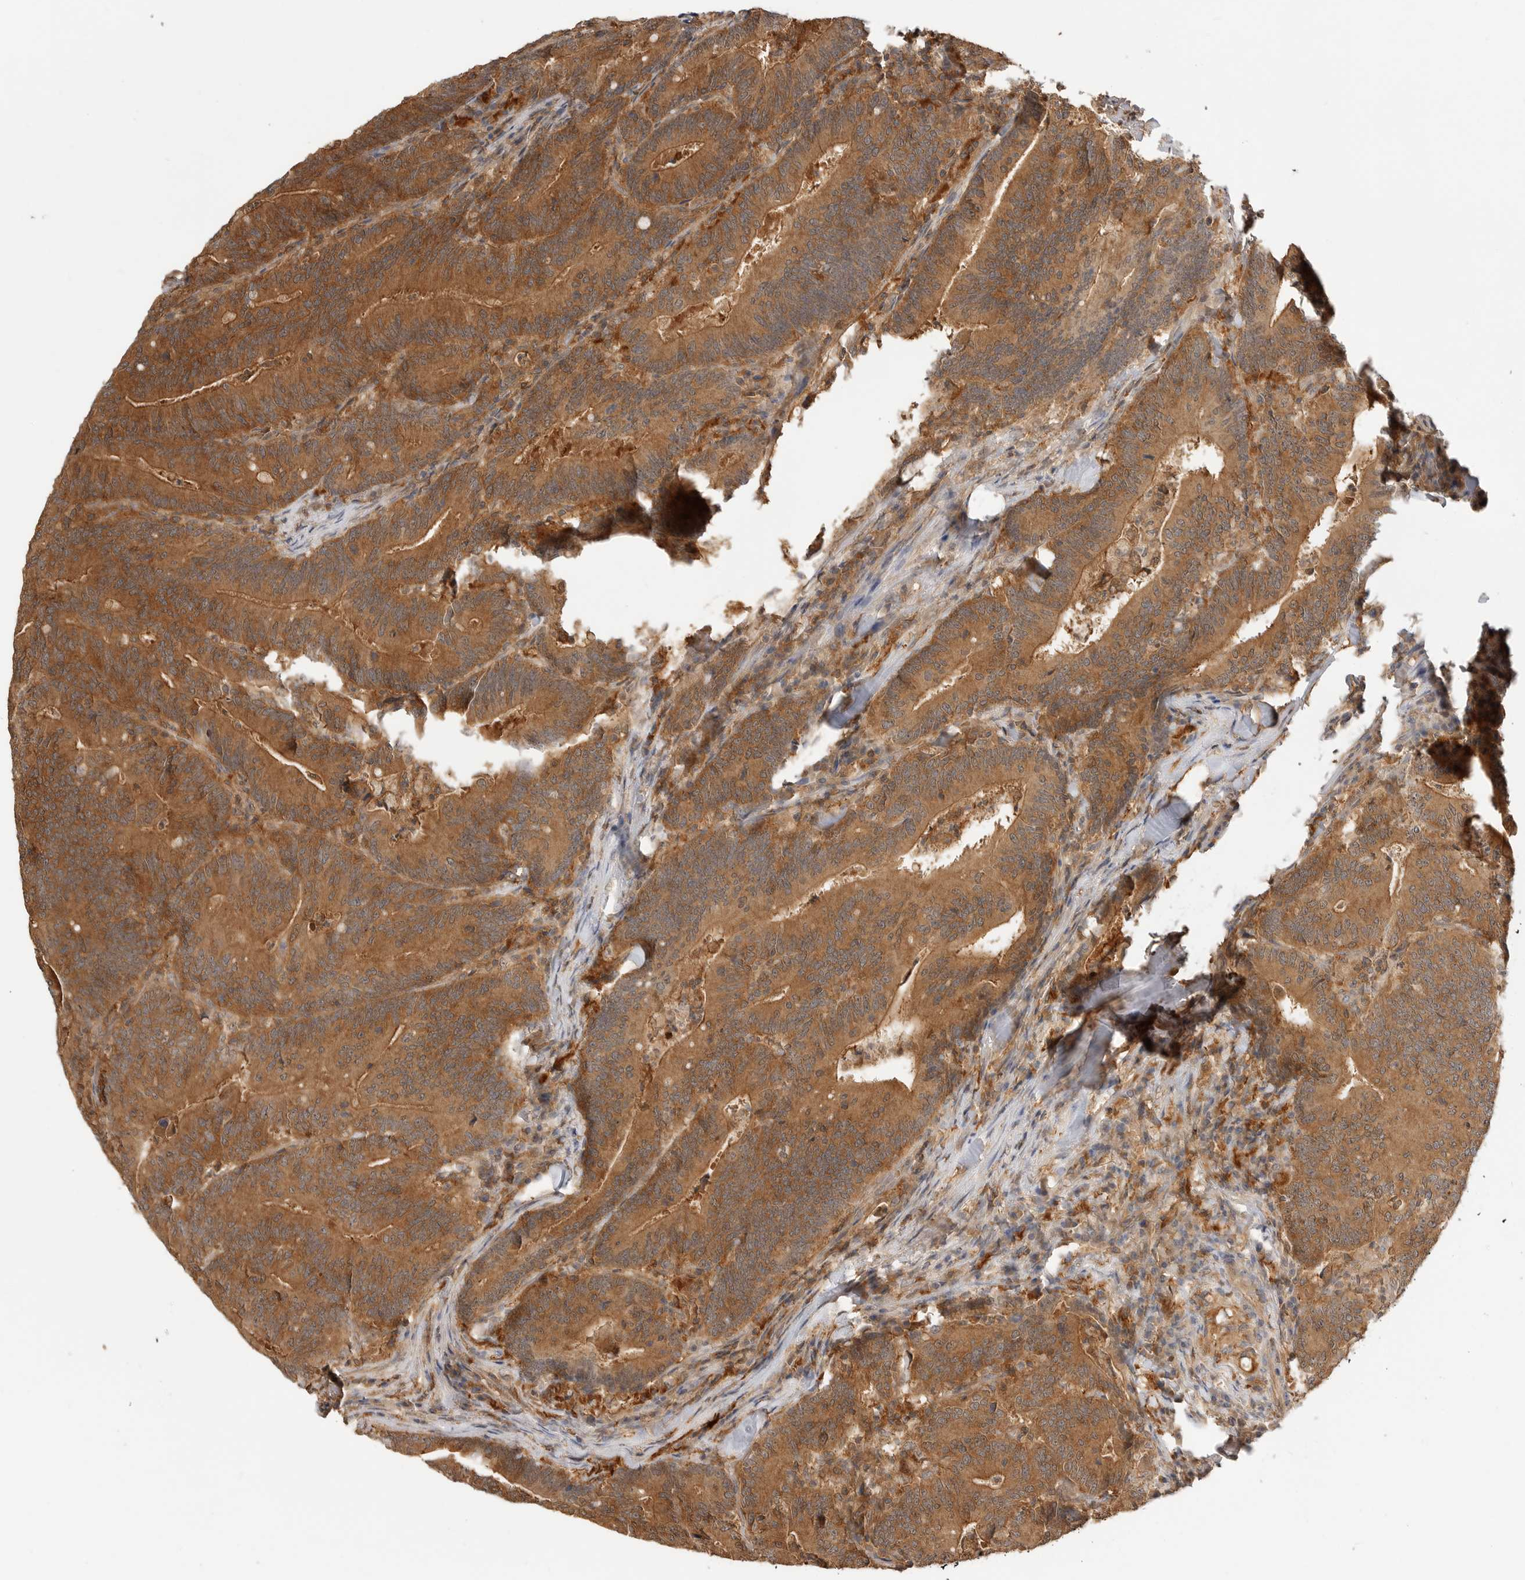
{"staining": {"intensity": "strong", "quantity": ">75%", "location": "cytoplasmic/membranous"}, "tissue": "colorectal cancer", "cell_type": "Tumor cells", "image_type": "cancer", "snomed": [{"axis": "morphology", "description": "Adenocarcinoma, NOS"}, {"axis": "topography", "description": "Colon"}], "caption": "Immunohistochemical staining of colorectal cancer (adenocarcinoma) displays strong cytoplasmic/membranous protein staining in about >75% of tumor cells. (DAB (3,3'-diaminobenzidine) = brown stain, brightfield microscopy at high magnification).", "gene": "CLDN12", "patient": {"sex": "female", "age": 66}}